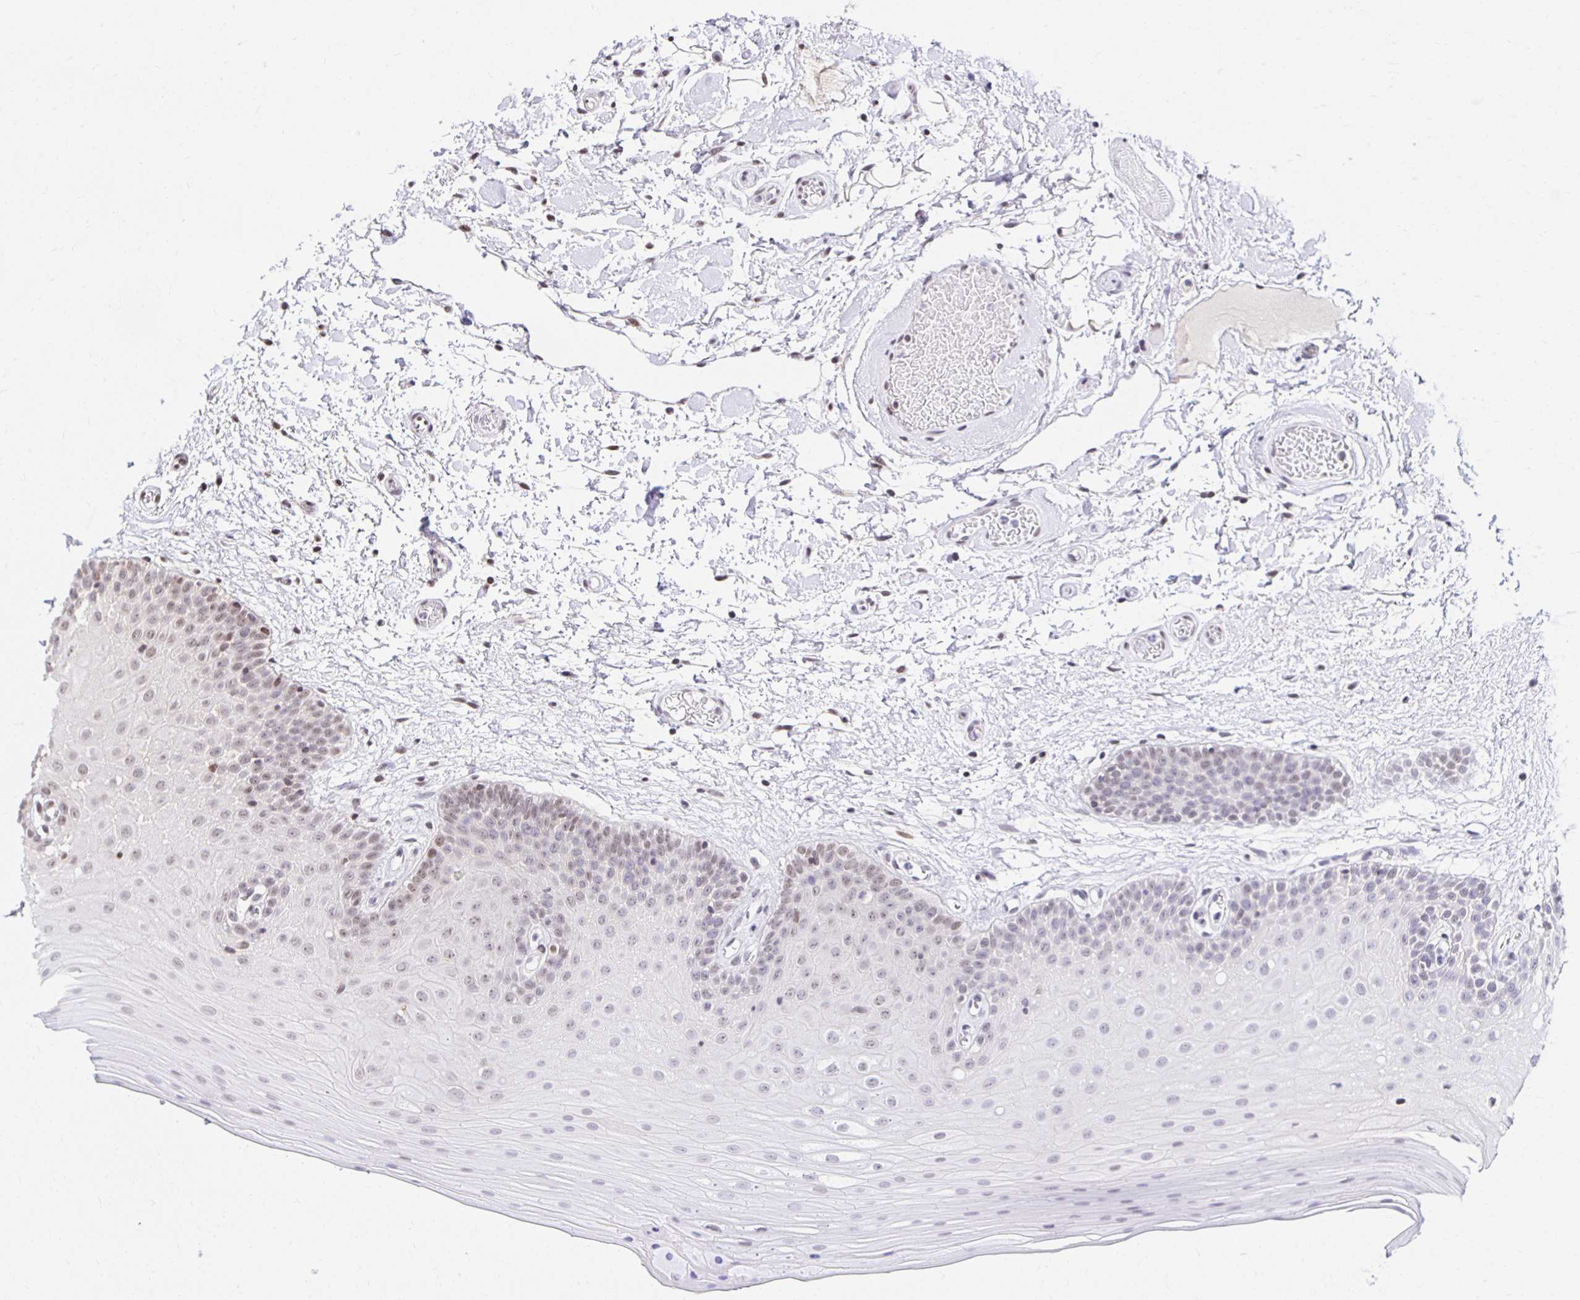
{"staining": {"intensity": "weak", "quantity": "25%-75%", "location": "nuclear"}, "tissue": "oral mucosa", "cell_type": "Squamous epithelial cells", "image_type": "normal", "snomed": [{"axis": "morphology", "description": "Normal tissue, NOS"}, {"axis": "morphology", "description": "Squamous cell carcinoma, NOS"}, {"axis": "topography", "description": "Oral tissue"}, {"axis": "topography", "description": "Tounge, NOS"}, {"axis": "topography", "description": "Head-Neck"}], "caption": "Approximately 25%-75% of squamous epithelial cells in normal oral mucosa display weak nuclear protein positivity as visualized by brown immunohistochemical staining.", "gene": "ZNF579", "patient": {"sex": "male", "age": 62}}